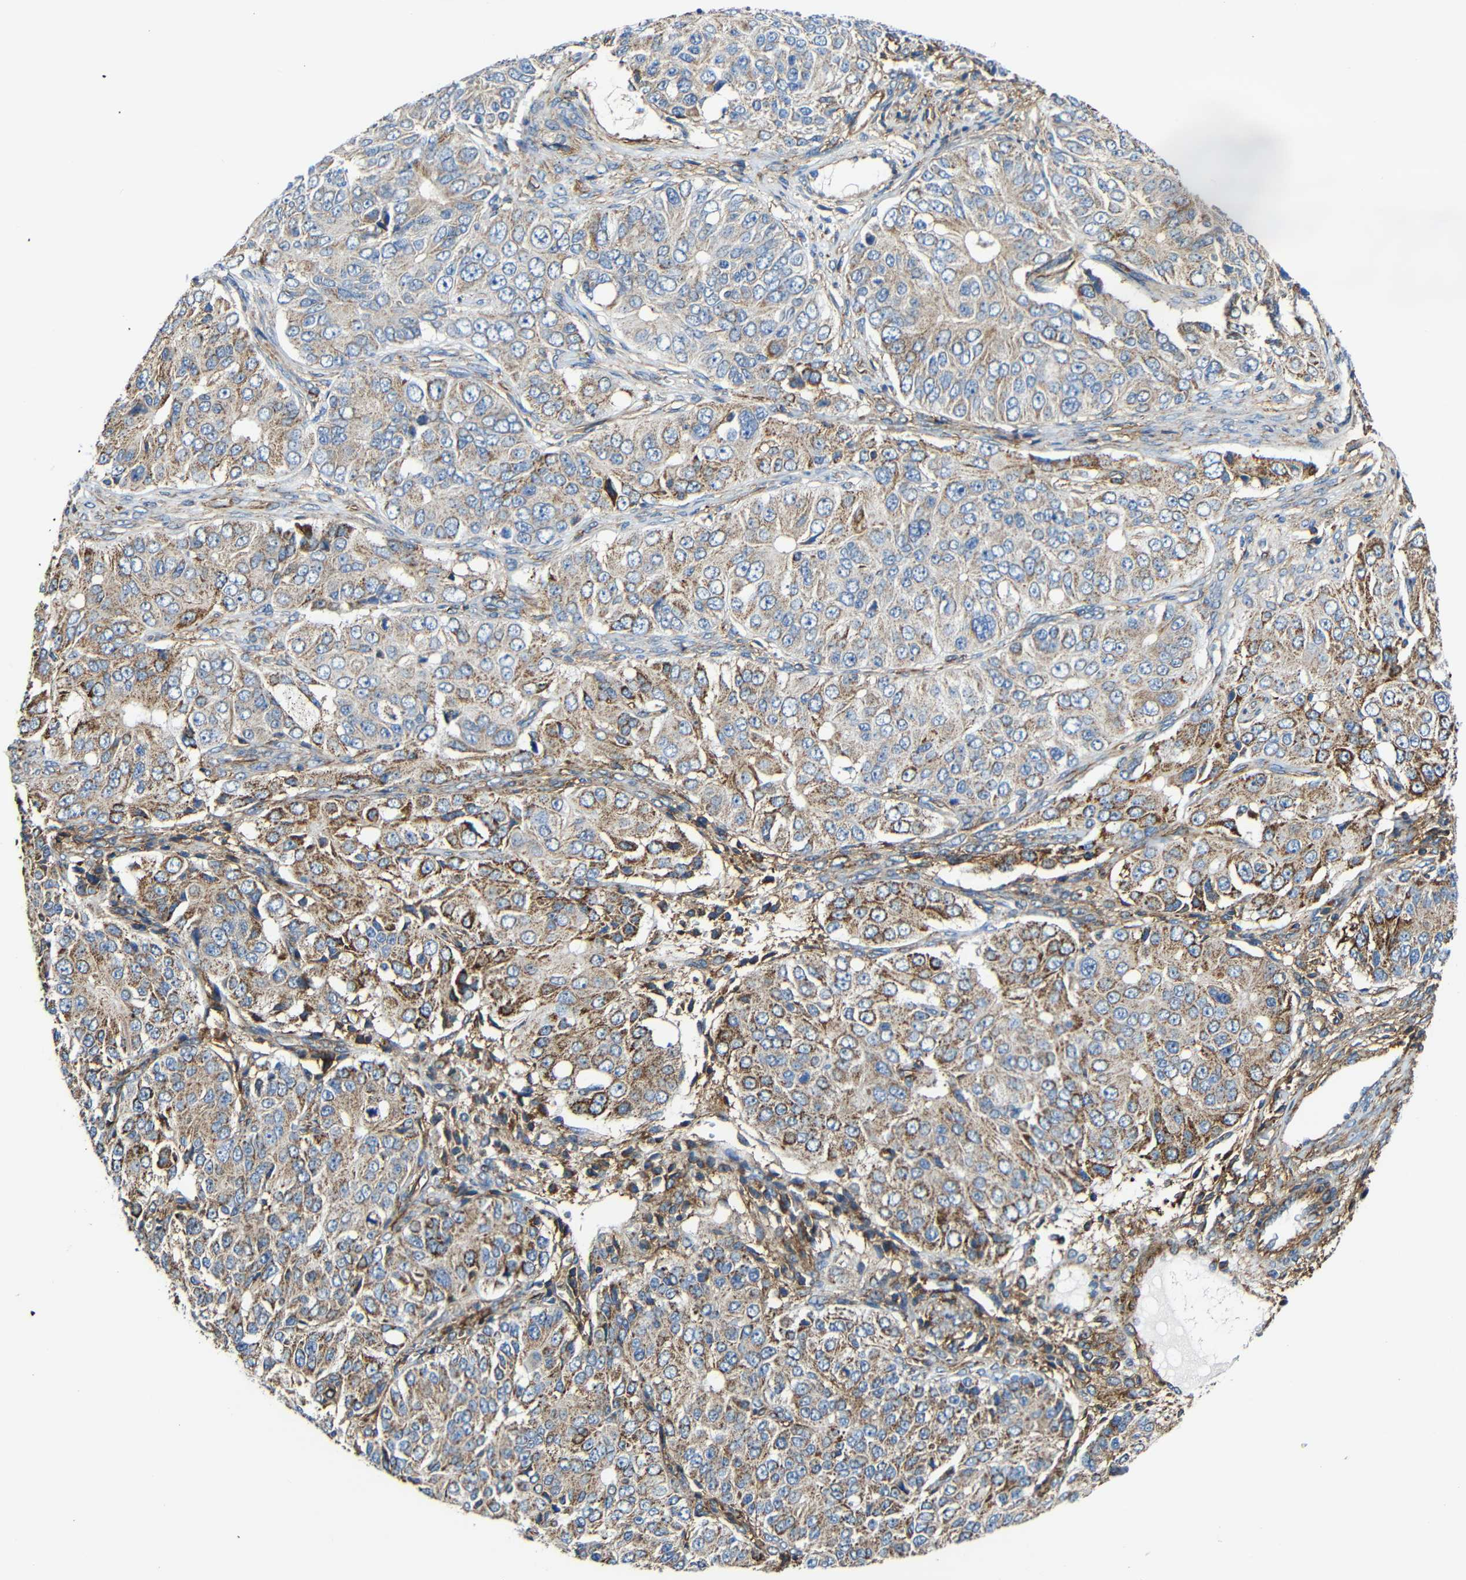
{"staining": {"intensity": "moderate", "quantity": ">75%", "location": "cytoplasmic/membranous"}, "tissue": "ovarian cancer", "cell_type": "Tumor cells", "image_type": "cancer", "snomed": [{"axis": "morphology", "description": "Carcinoma, endometroid"}, {"axis": "topography", "description": "Ovary"}], "caption": "Immunohistochemistry micrograph of human endometroid carcinoma (ovarian) stained for a protein (brown), which displays medium levels of moderate cytoplasmic/membranous staining in about >75% of tumor cells.", "gene": "IGSF10", "patient": {"sex": "female", "age": 51}}